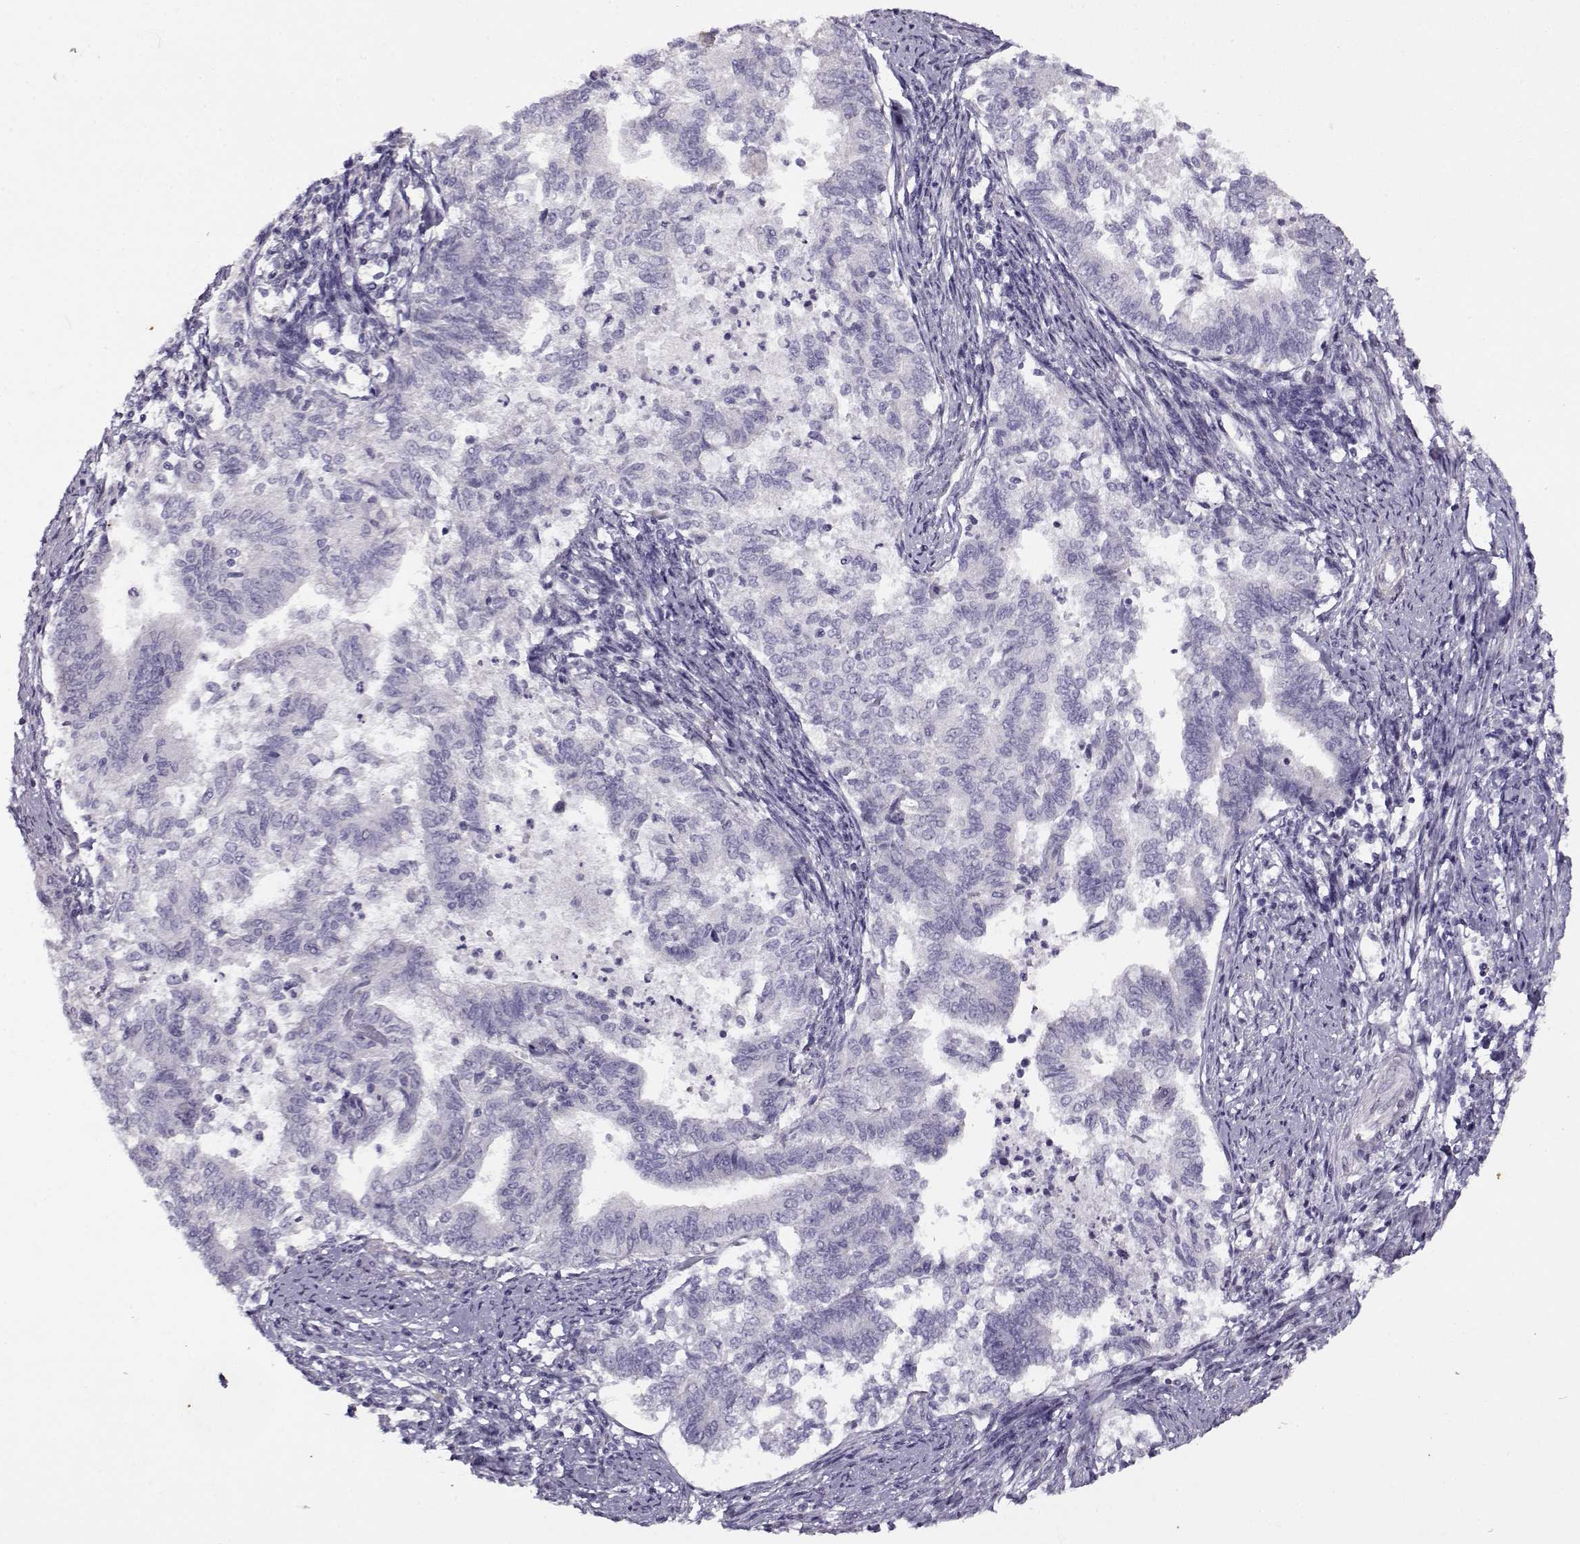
{"staining": {"intensity": "negative", "quantity": "none", "location": "none"}, "tissue": "endometrial cancer", "cell_type": "Tumor cells", "image_type": "cancer", "snomed": [{"axis": "morphology", "description": "Adenocarcinoma, NOS"}, {"axis": "topography", "description": "Endometrium"}], "caption": "Image shows no significant protein staining in tumor cells of endometrial adenocarcinoma. Brightfield microscopy of immunohistochemistry stained with DAB (3,3'-diaminobenzidine) (brown) and hematoxylin (blue), captured at high magnification.", "gene": "TEX55", "patient": {"sex": "female", "age": 65}}